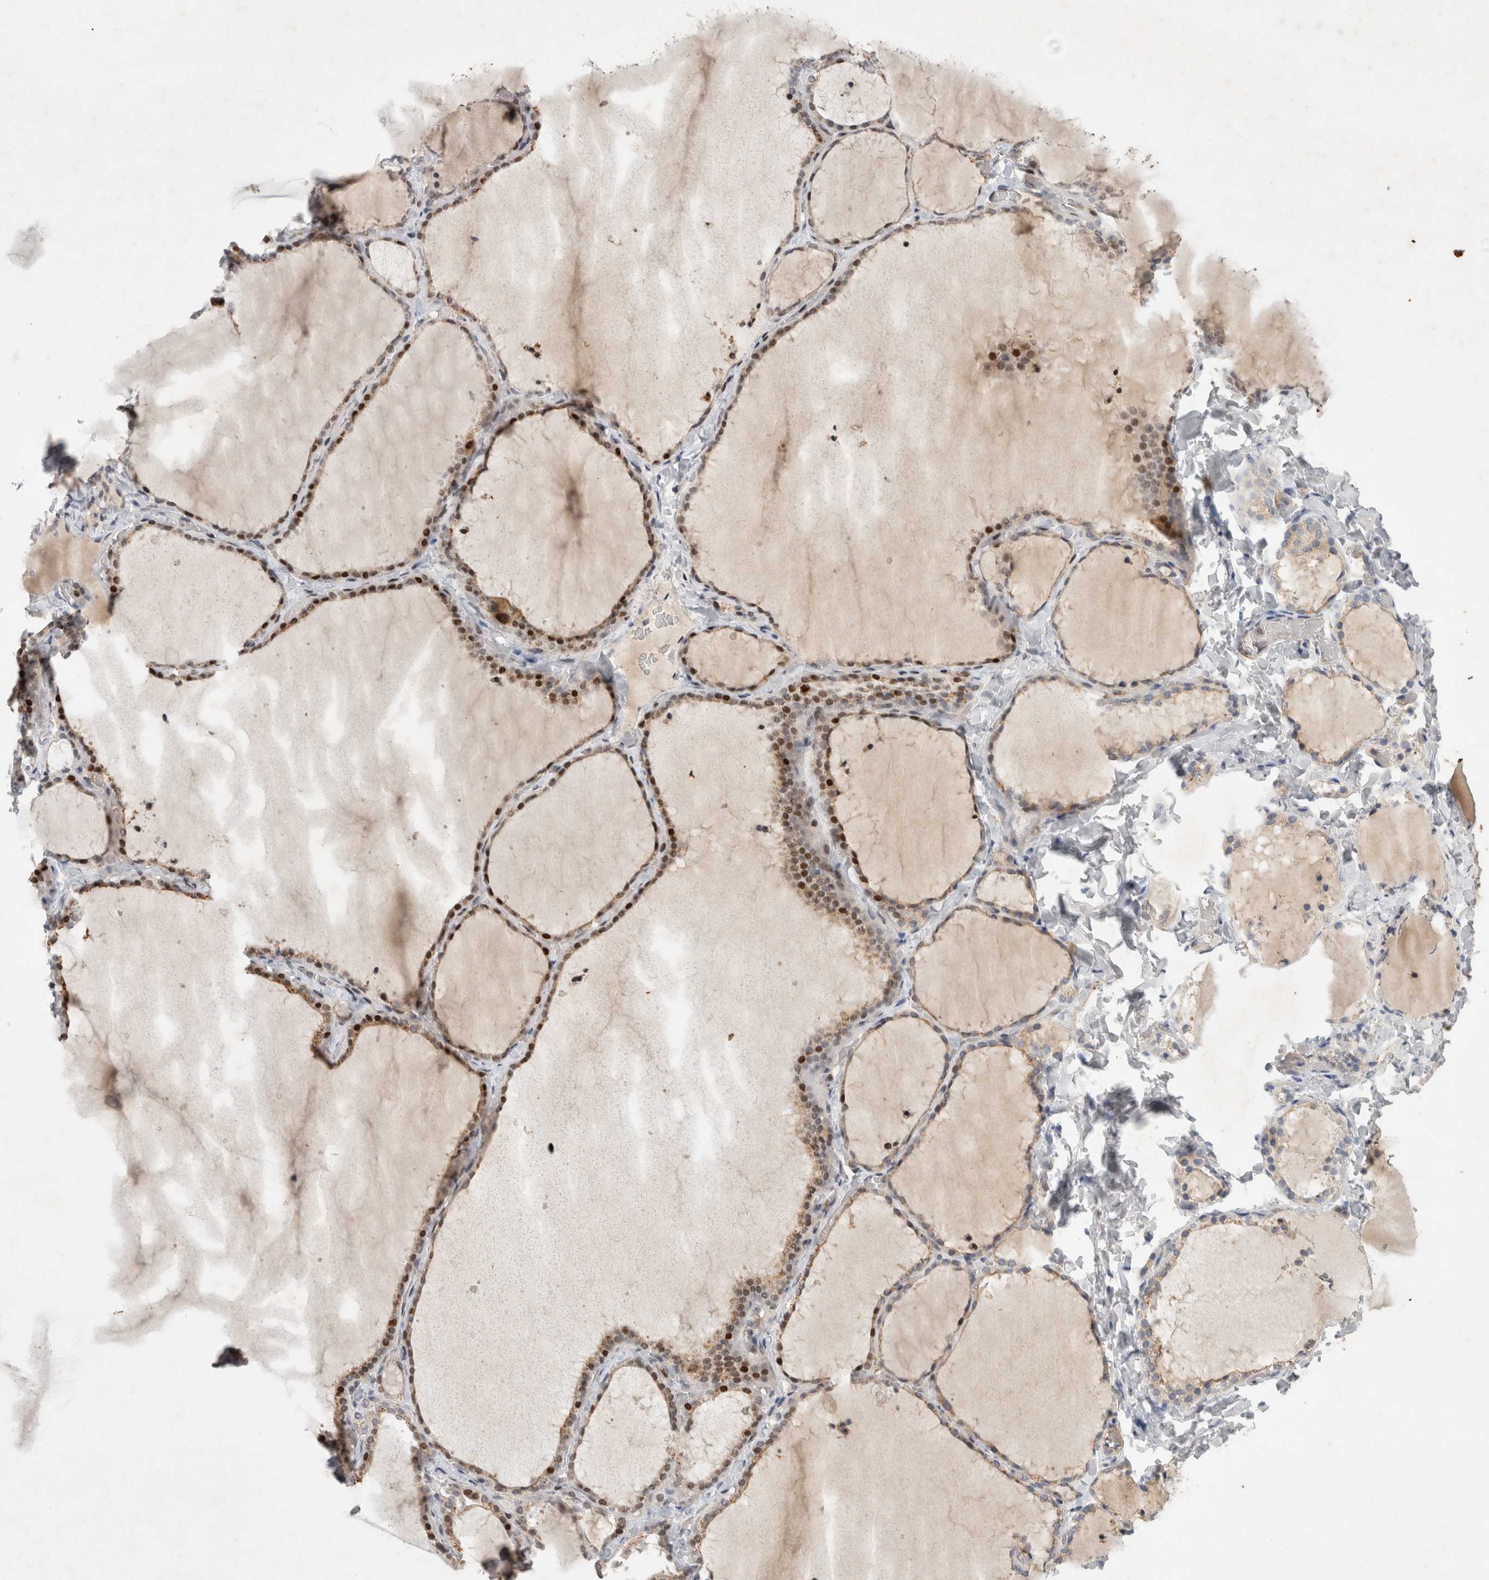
{"staining": {"intensity": "strong", "quantity": ">75%", "location": "nuclear"}, "tissue": "thyroid gland", "cell_type": "Glandular cells", "image_type": "normal", "snomed": [{"axis": "morphology", "description": "Normal tissue, NOS"}, {"axis": "topography", "description": "Thyroid gland"}], "caption": "Immunohistochemistry photomicrograph of normal thyroid gland: human thyroid gland stained using immunohistochemistry exhibits high levels of strong protein expression localized specifically in the nuclear of glandular cells, appearing as a nuclear brown color.", "gene": "C8orf58", "patient": {"sex": "female", "age": 22}}